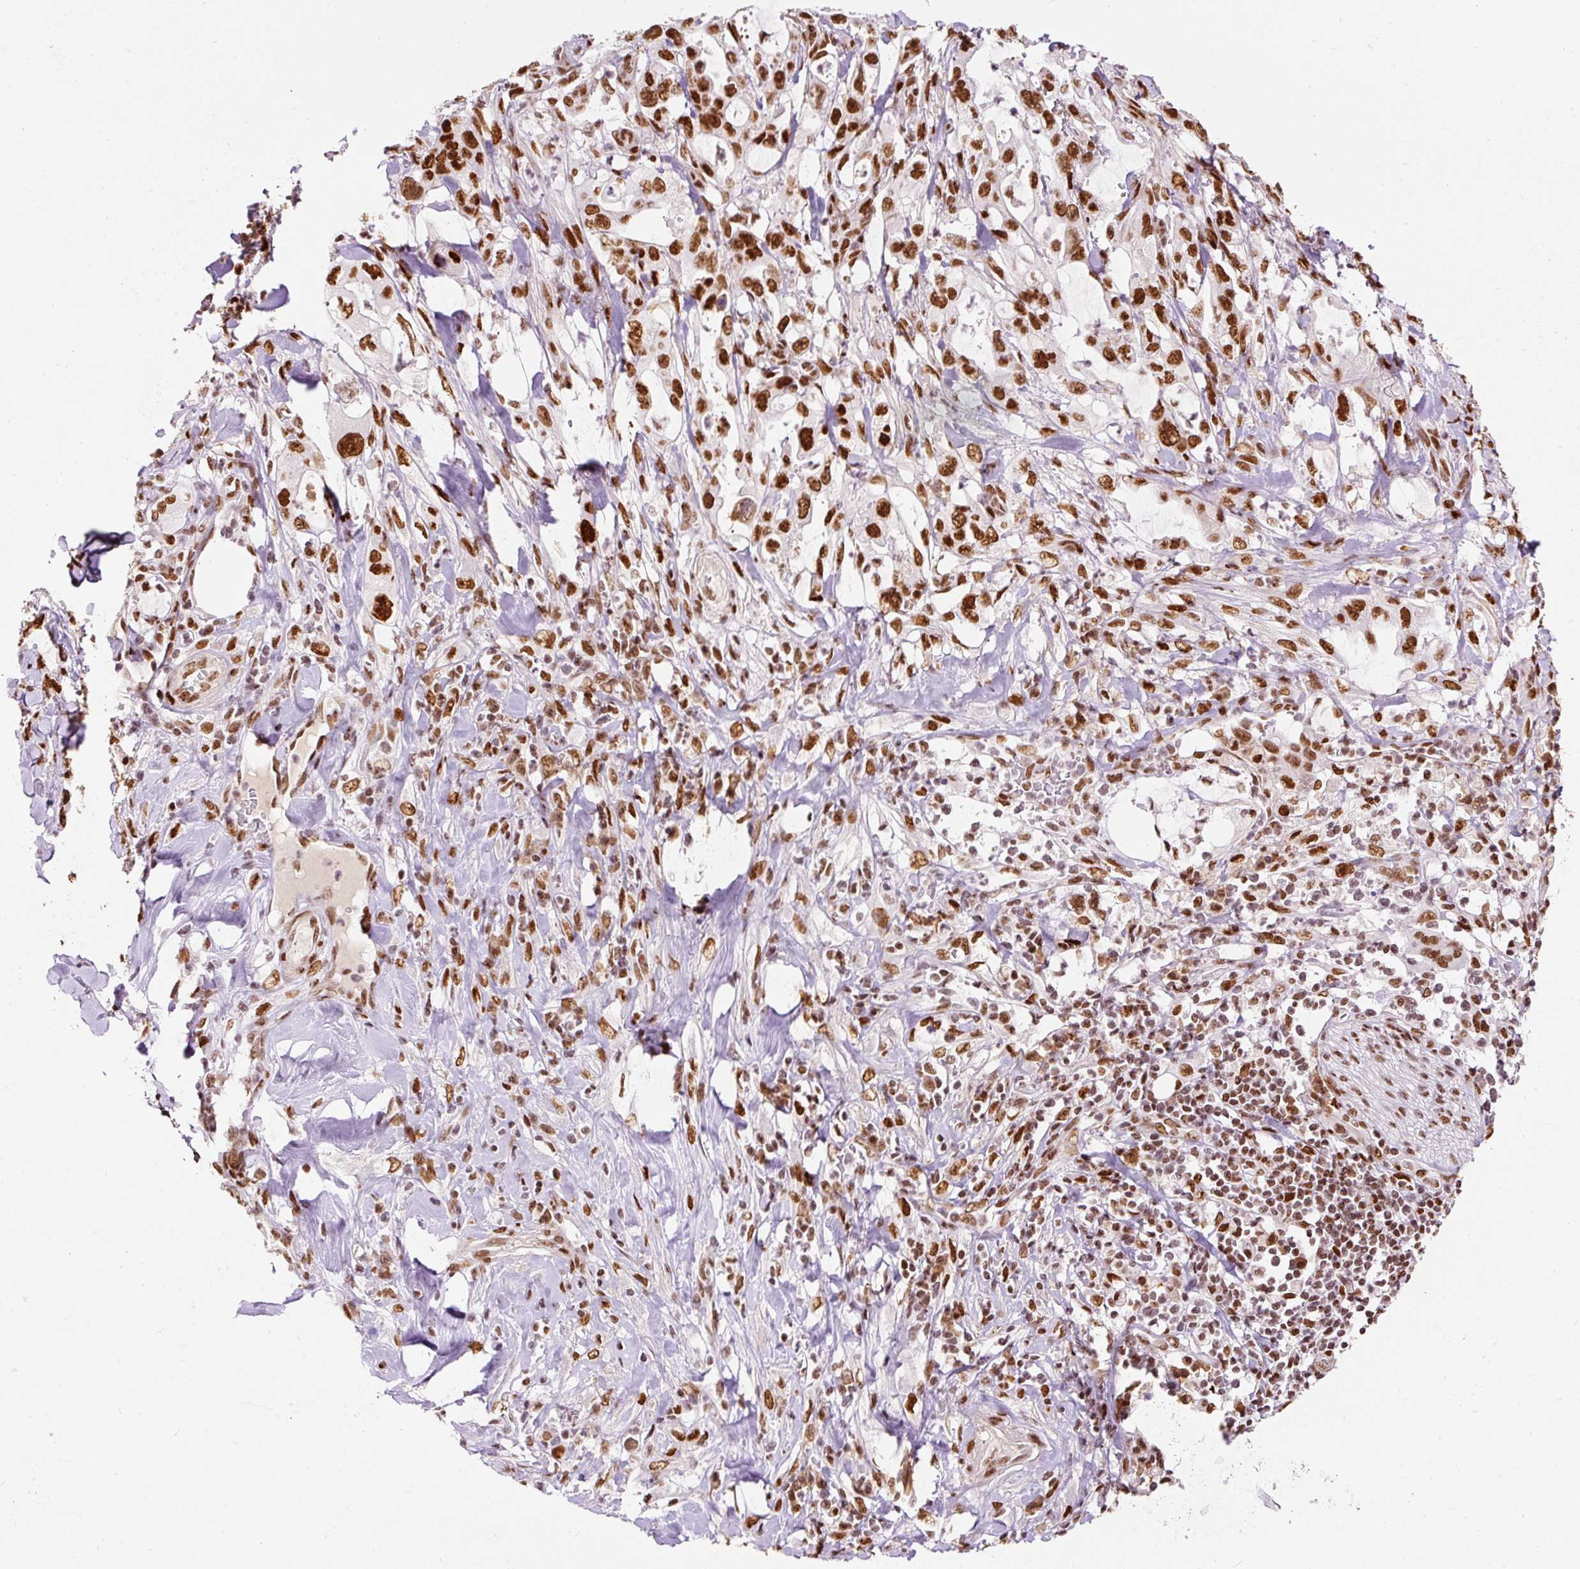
{"staining": {"intensity": "strong", "quantity": ">75%", "location": "nuclear"}, "tissue": "pancreatic cancer", "cell_type": "Tumor cells", "image_type": "cancer", "snomed": [{"axis": "morphology", "description": "Adenocarcinoma, NOS"}, {"axis": "topography", "description": "Pancreas"}], "caption": "Tumor cells reveal strong nuclear positivity in approximately >75% of cells in pancreatic adenocarcinoma.", "gene": "HNRNPC", "patient": {"sex": "female", "age": 61}}